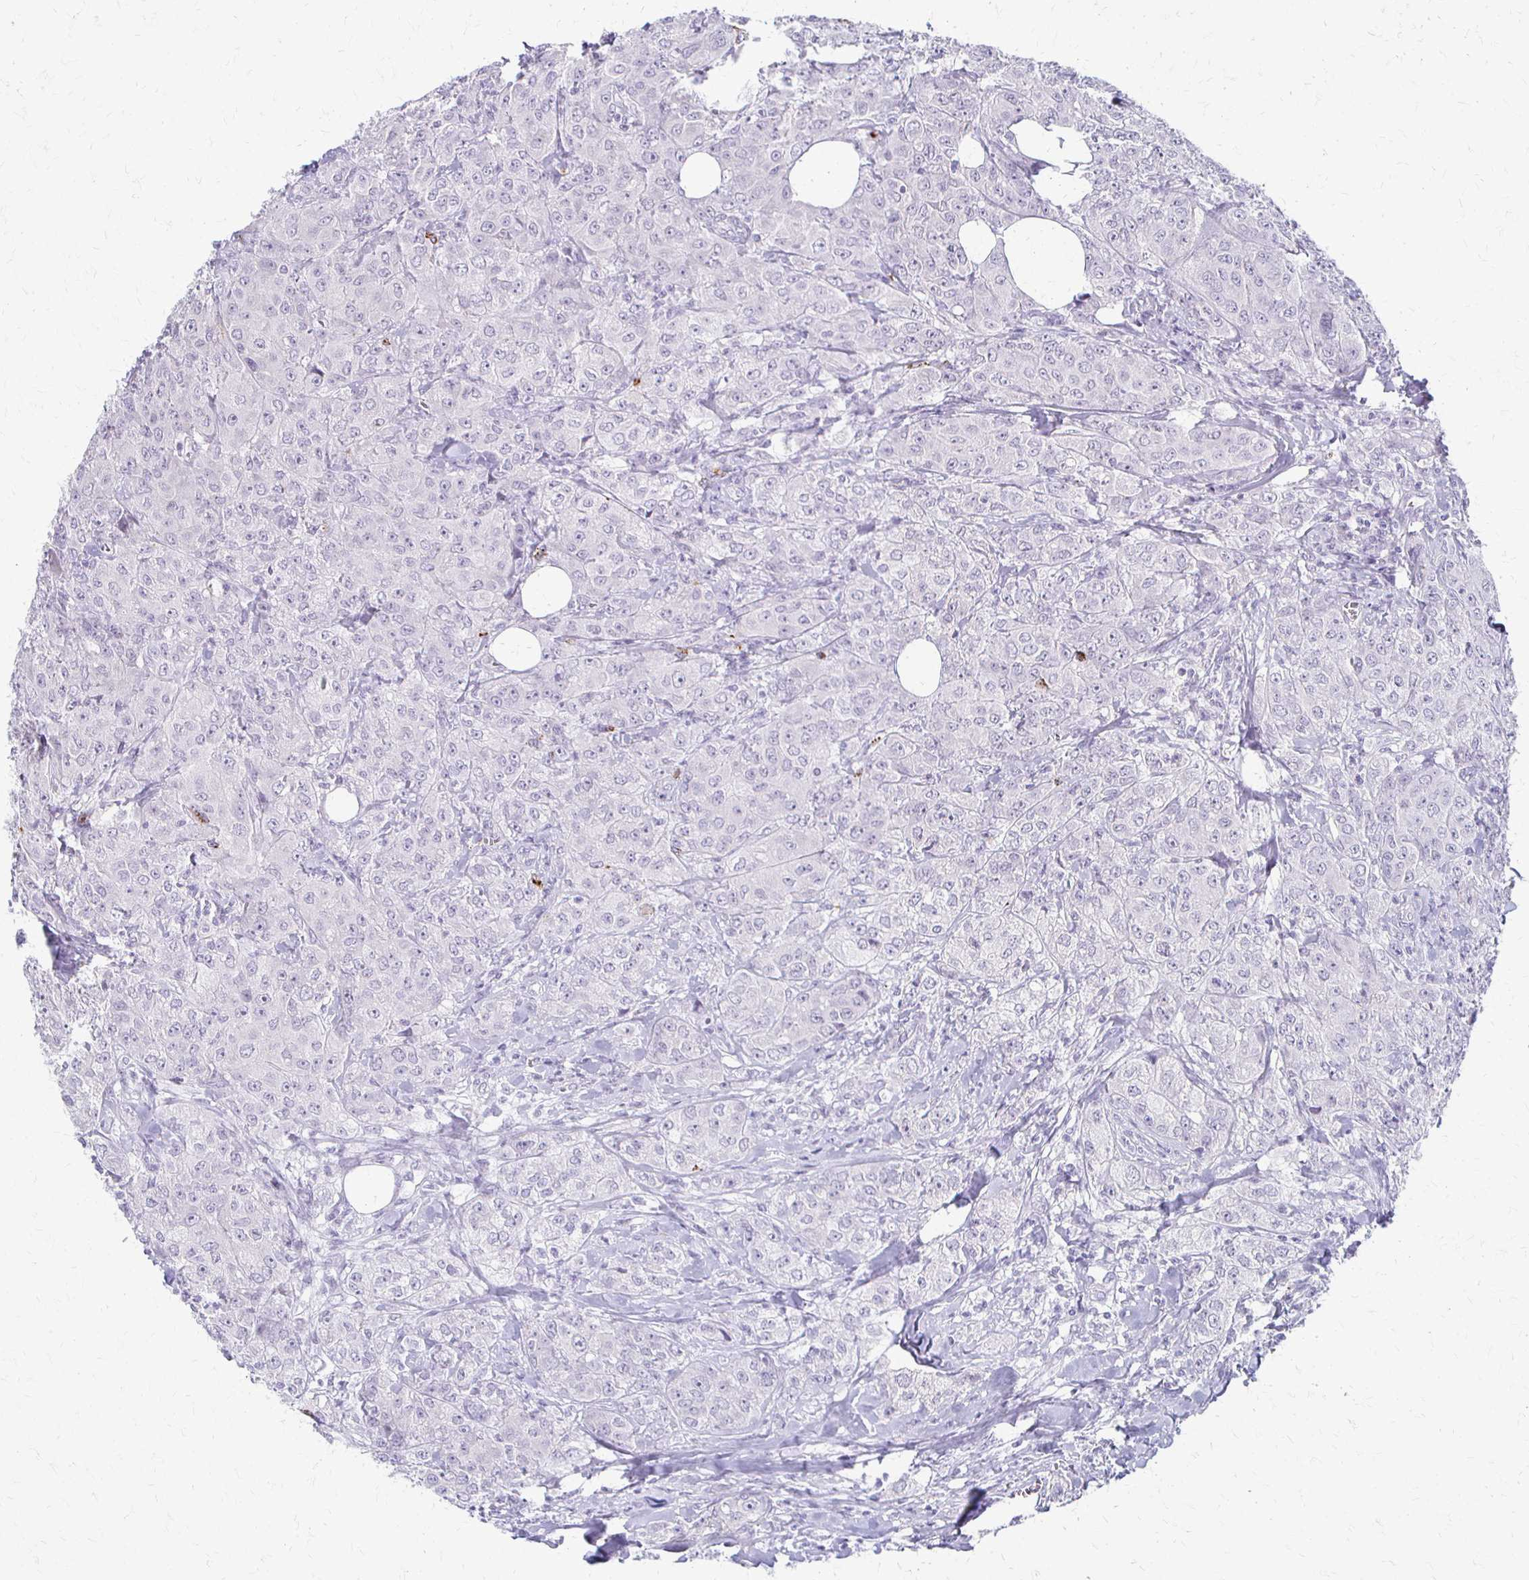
{"staining": {"intensity": "negative", "quantity": "none", "location": "none"}, "tissue": "breast cancer", "cell_type": "Tumor cells", "image_type": "cancer", "snomed": [{"axis": "morphology", "description": "Normal tissue, NOS"}, {"axis": "morphology", "description": "Duct carcinoma"}, {"axis": "topography", "description": "Breast"}], "caption": "This is an immunohistochemistry (IHC) image of breast intraductal carcinoma. There is no positivity in tumor cells.", "gene": "ACP5", "patient": {"sex": "female", "age": 43}}